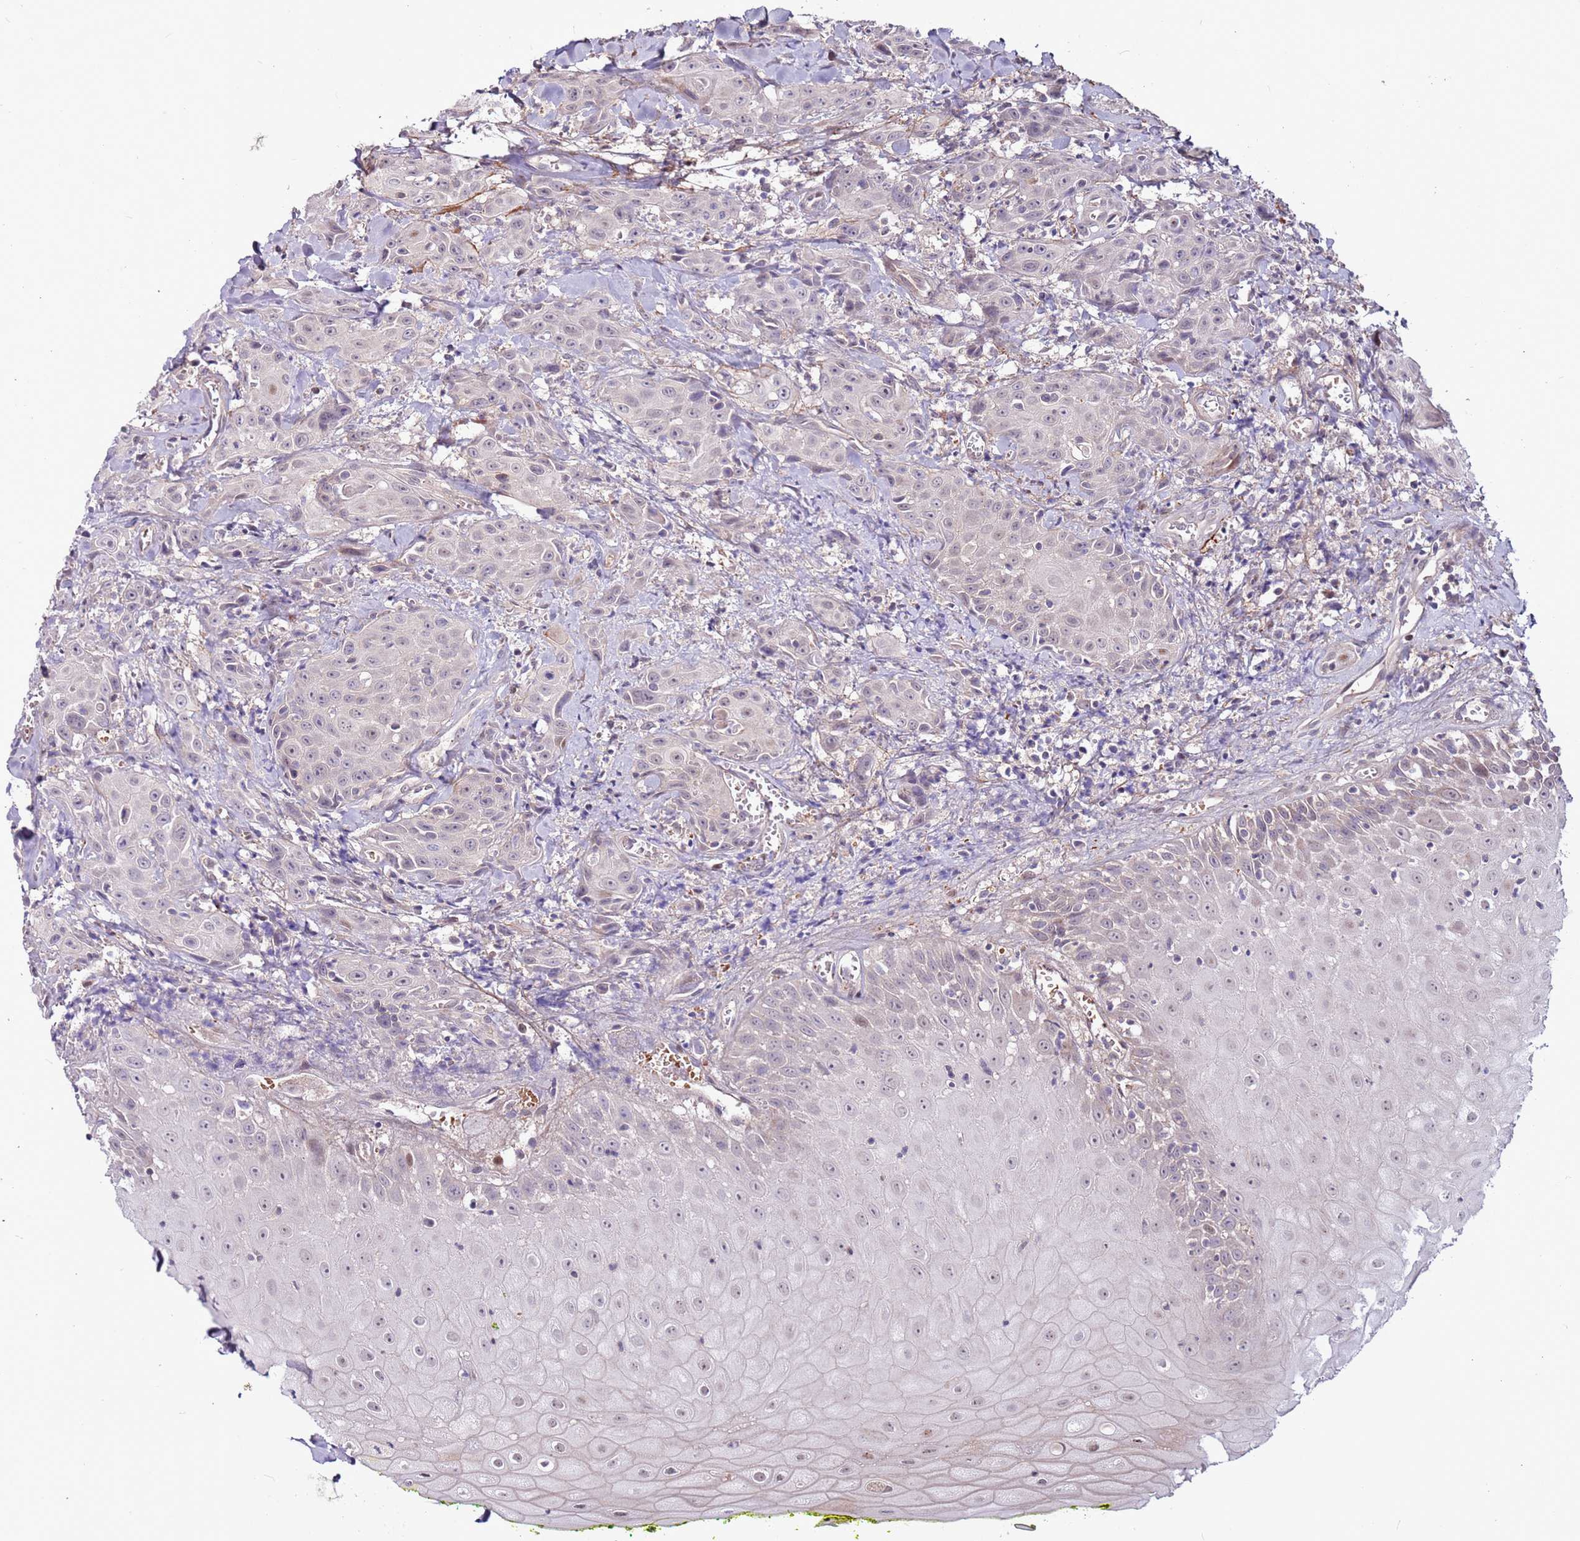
{"staining": {"intensity": "weak", "quantity": "<25%", "location": "nuclear"}, "tissue": "head and neck cancer", "cell_type": "Tumor cells", "image_type": "cancer", "snomed": [{"axis": "morphology", "description": "Squamous cell carcinoma, NOS"}, {"axis": "topography", "description": "Oral tissue"}, {"axis": "topography", "description": "Head-Neck"}], "caption": "Human head and neck cancer (squamous cell carcinoma) stained for a protein using immunohistochemistry (IHC) shows no expression in tumor cells.", "gene": "MTG2", "patient": {"sex": "female", "age": 82}}